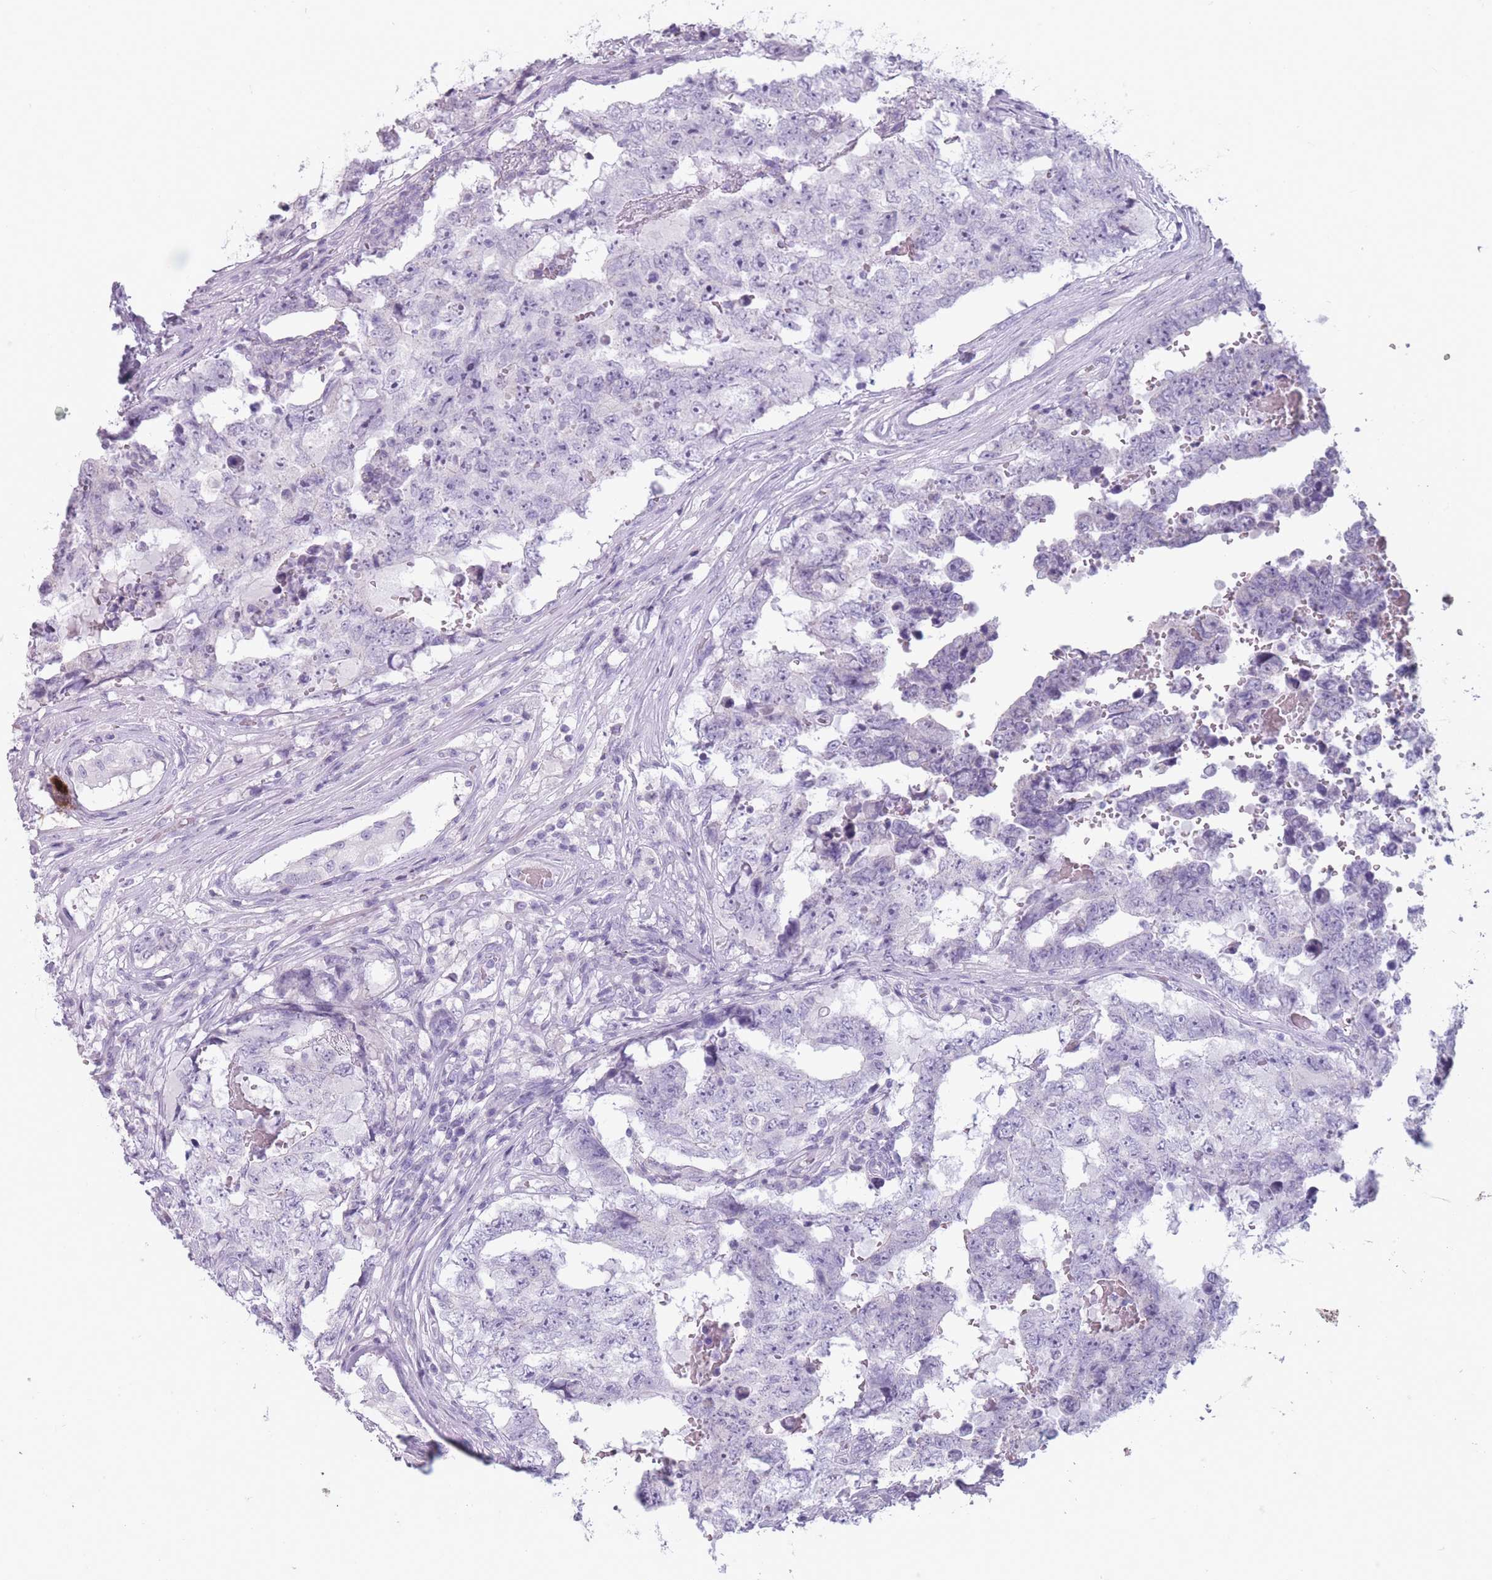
{"staining": {"intensity": "negative", "quantity": "none", "location": "none"}, "tissue": "testis cancer", "cell_type": "Tumor cells", "image_type": "cancer", "snomed": [{"axis": "morphology", "description": "Carcinoma, Embryonal, NOS"}, {"axis": "topography", "description": "Testis"}], "caption": "Immunohistochemistry histopathology image of neoplastic tissue: testis cancer (embryonal carcinoma) stained with DAB (3,3'-diaminobenzidine) shows no significant protein positivity in tumor cells.", "gene": "CCNO", "patient": {"sex": "male", "age": 25}}